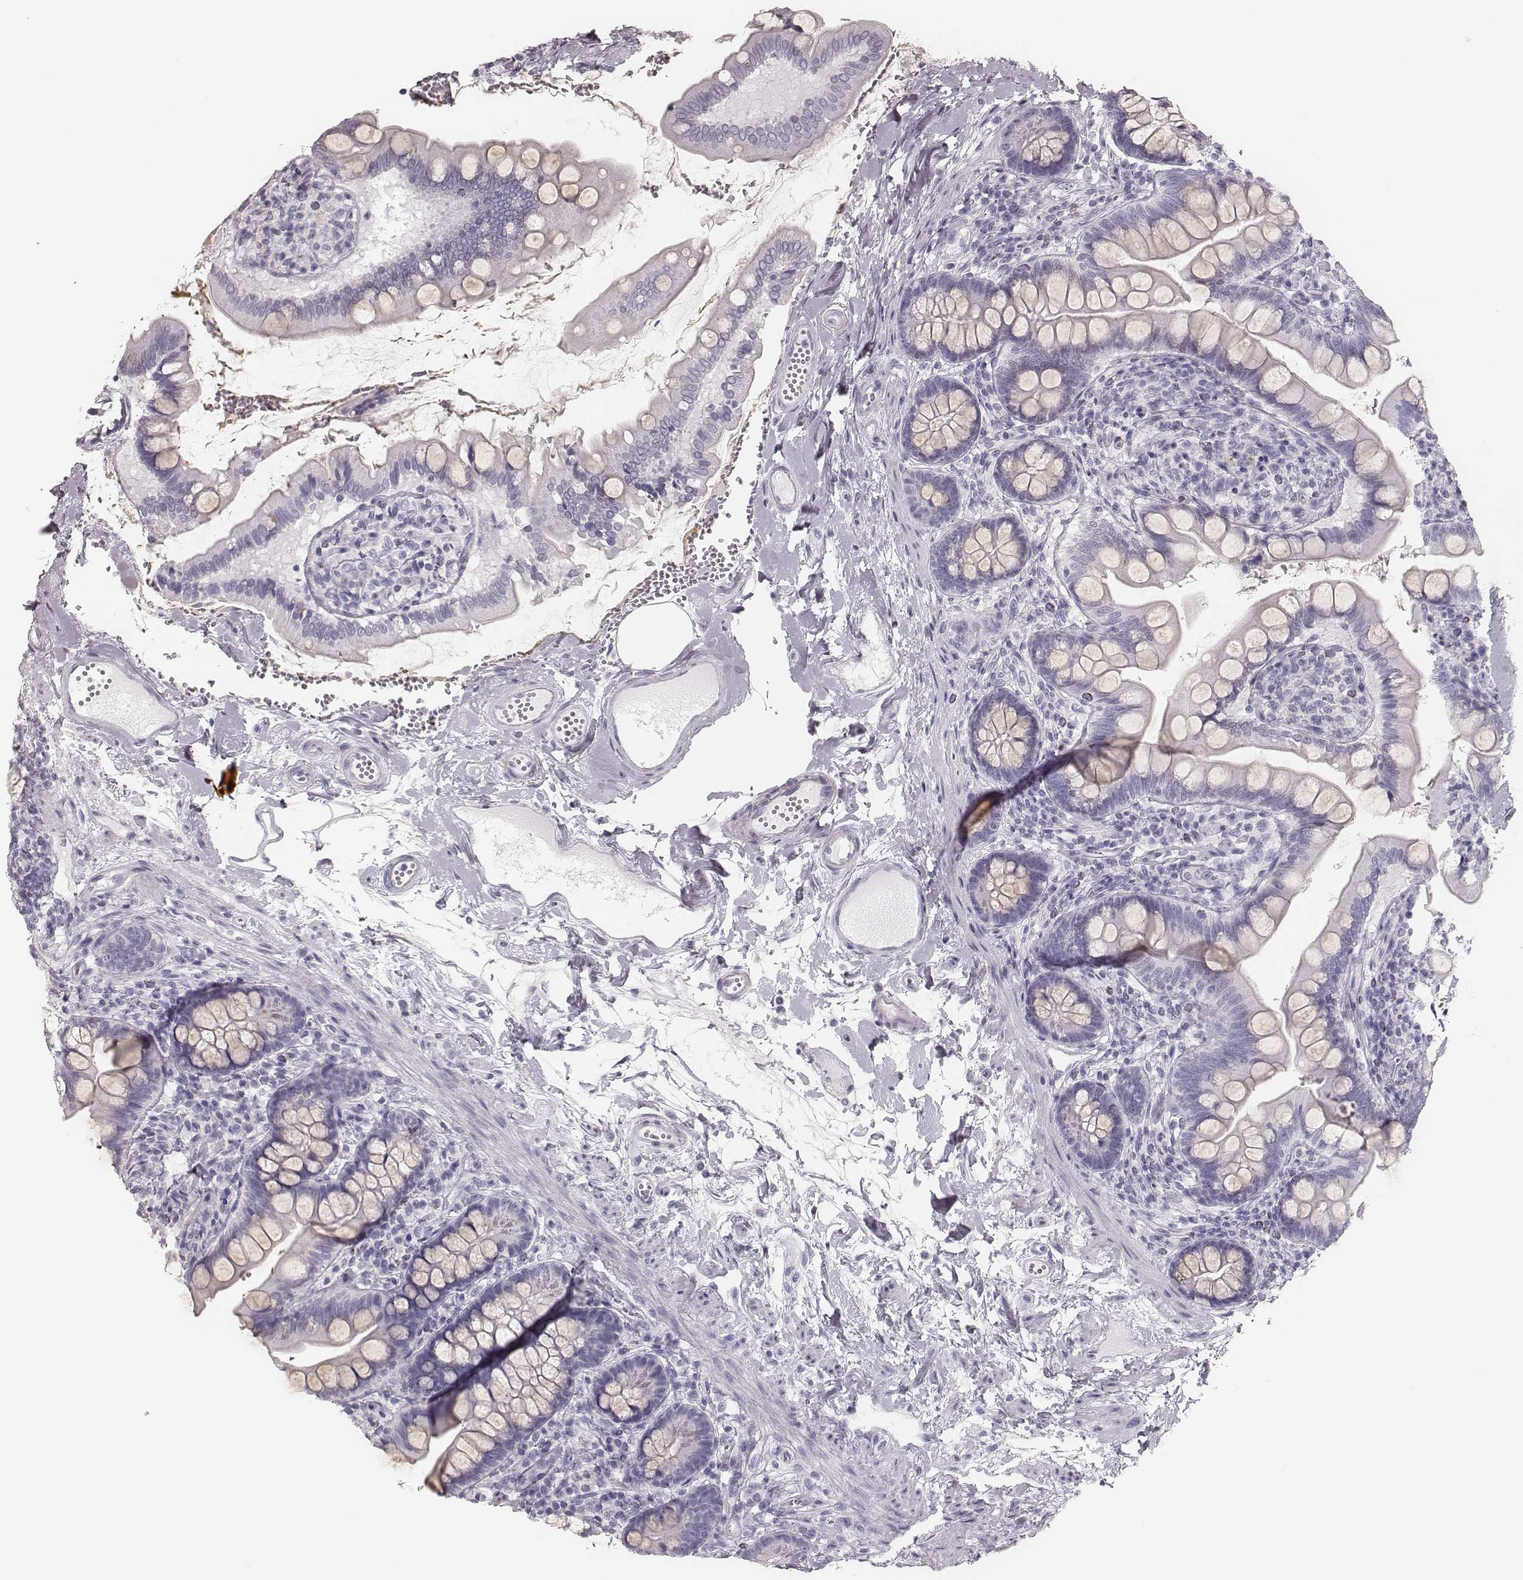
{"staining": {"intensity": "negative", "quantity": "none", "location": "none"}, "tissue": "small intestine", "cell_type": "Glandular cells", "image_type": "normal", "snomed": [{"axis": "morphology", "description": "Normal tissue, NOS"}, {"axis": "topography", "description": "Small intestine"}], "caption": "DAB (3,3'-diaminobenzidine) immunohistochemical staining of unremarkable human small intestine displays no significant staining in glandular cells.", "gene": "ELANE", "patient": {"sex": "female", "age": 56}}